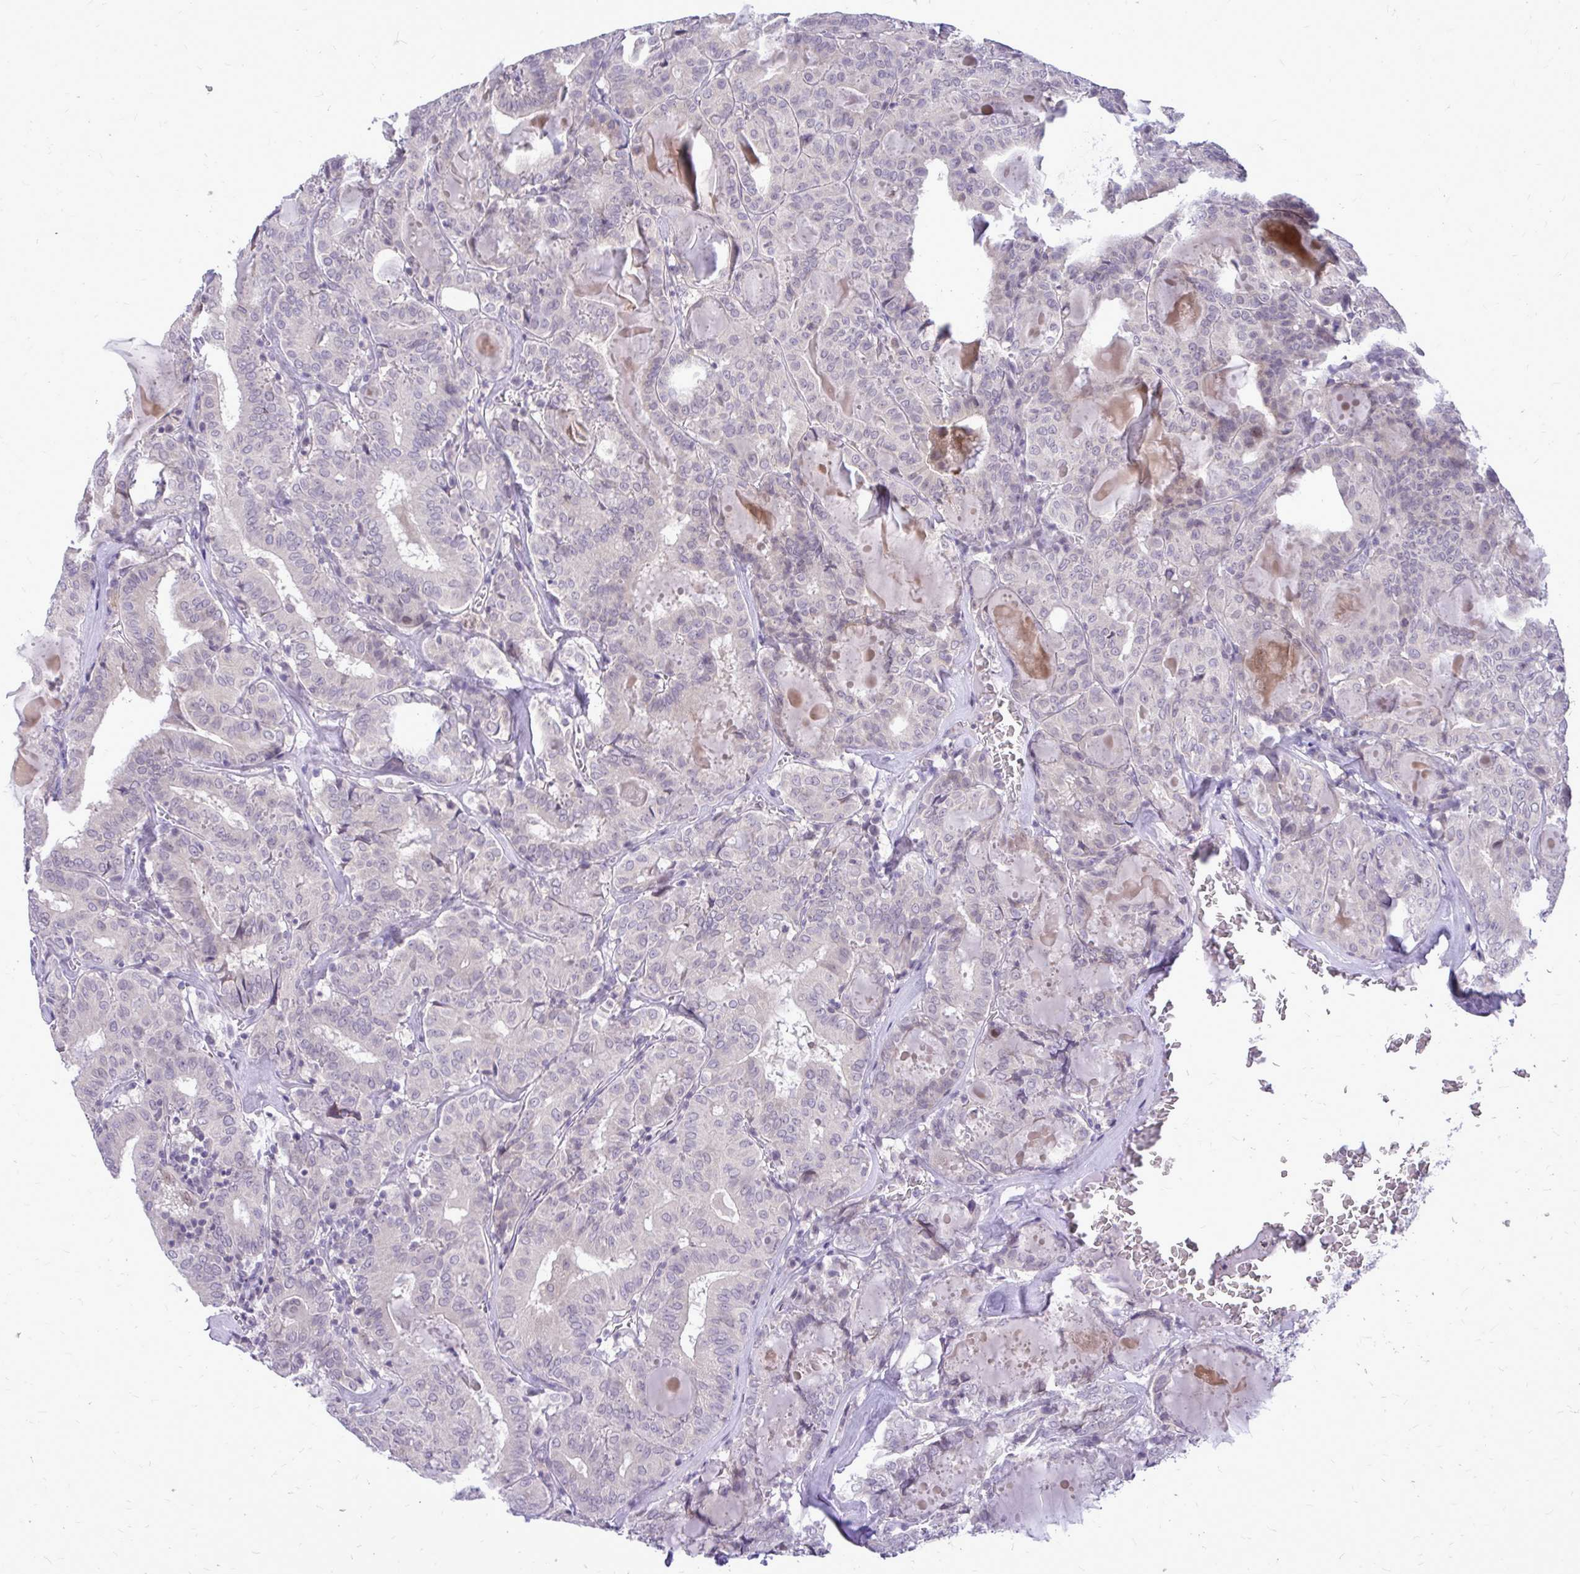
{"staining": {"intensity": "negative", "quantity": "none", "location": "none"}, "tissue": "thyroid cancer", "cell_type": "Tumor cells", "image_type": "cancer", "snomed": [{"axis": "morphology", "description": "Papillary adenocarcinoma, NOS"}, {"axis": "topography", "description": "Thyroid gland"}], "caption": "Immunohistochemistry (IHC) of human thyroid papillary adenocarcinoma displays no expression in tumor cells.", "gene": "DPY19L1", "patient": {"sex": "female", "age": 72}}